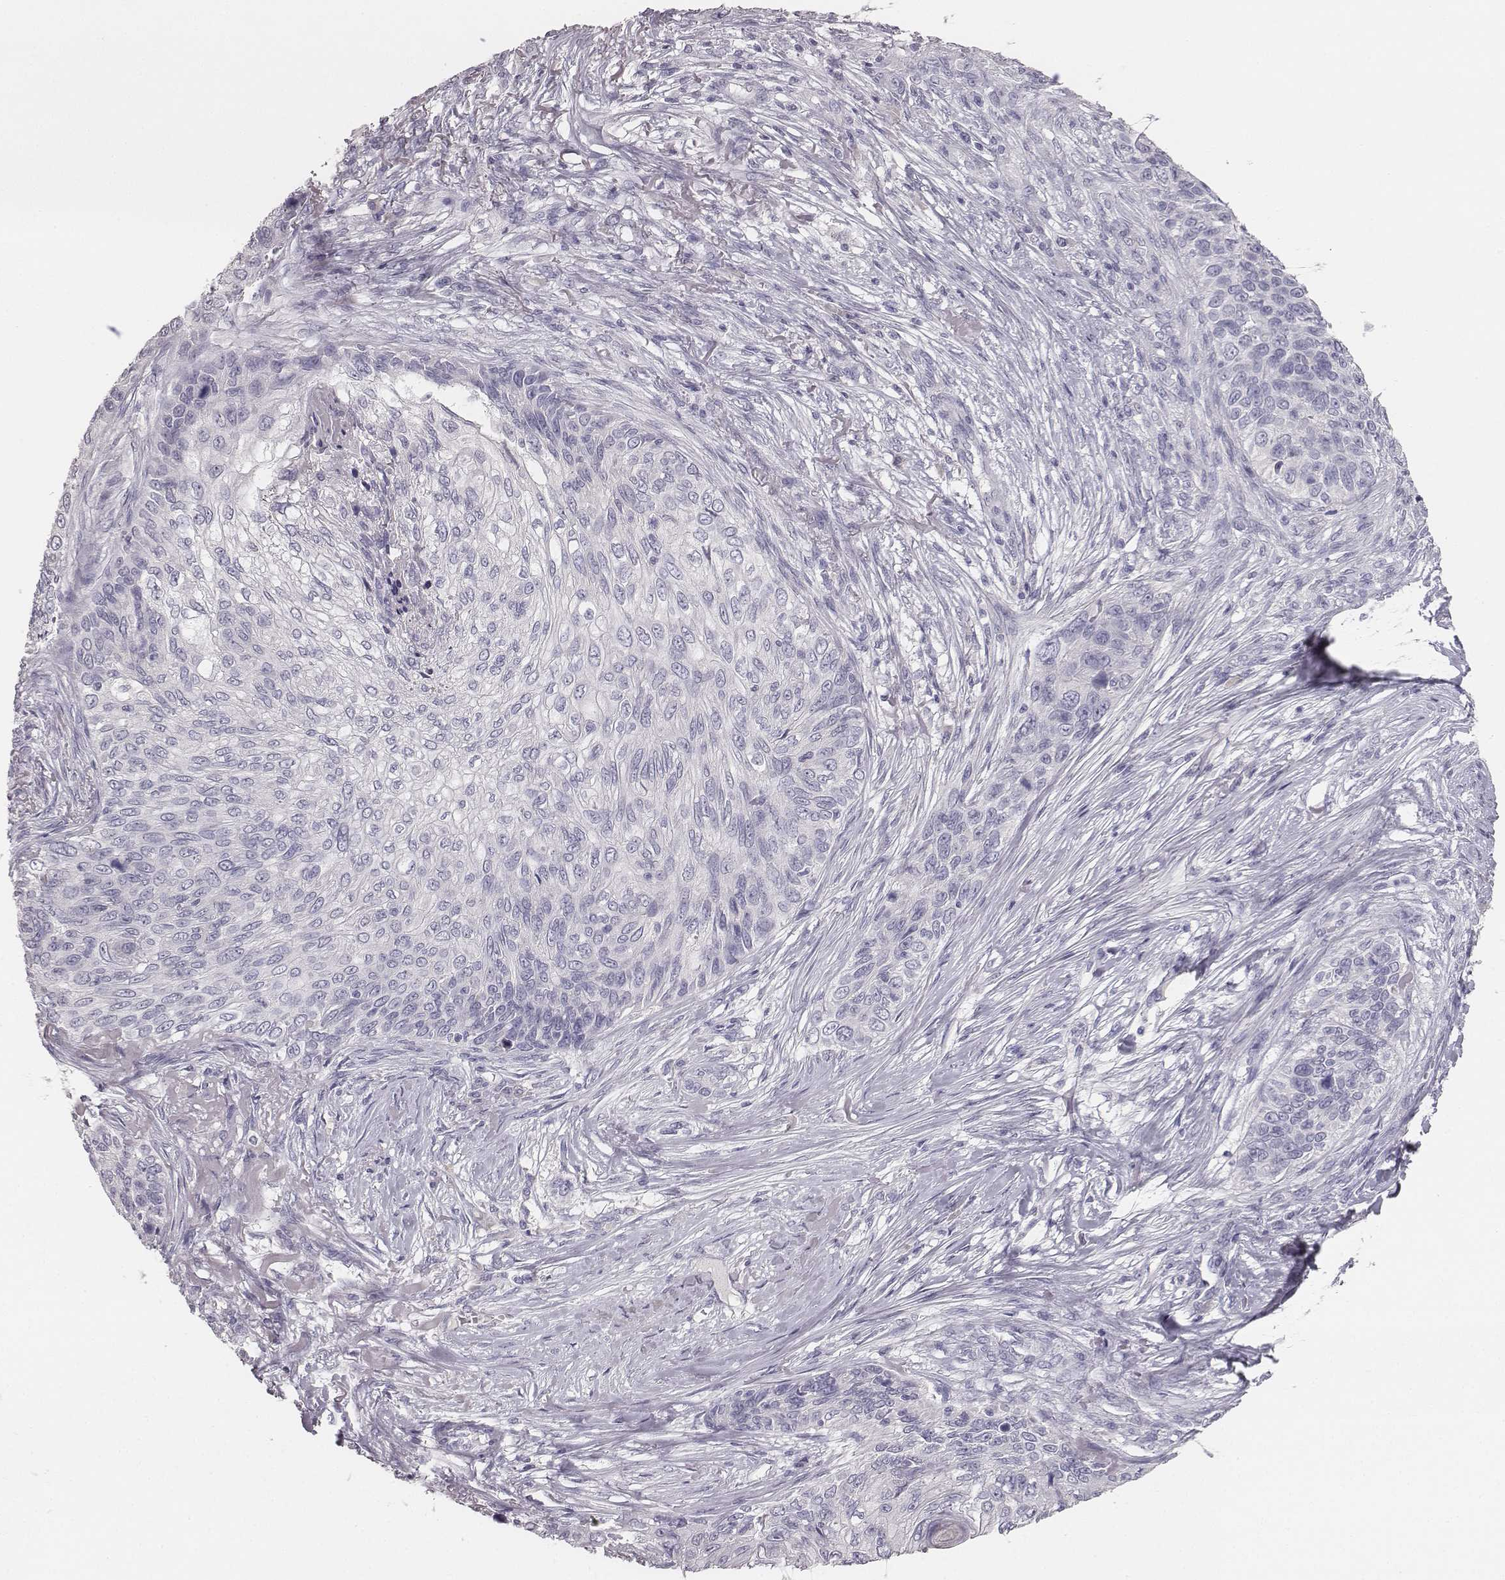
{"staining": {"intensity": "negative", "quantity": "none", "location": "none"}, "tissue": "skin cancer", "cell_type": "Tumor cells", "image_type": "cancer", "snomed": [{"axis": "morphology", "description": "Squamous cell carcinoma, NOS"}, {"axis": "topography", "description": "Skin"}], "caption": "This is an IHC micrograph of human skin cancer. There is no positivity in tumor cells.", "gene": "MYH6", "patient": {"sex": "male", "age": 92}}